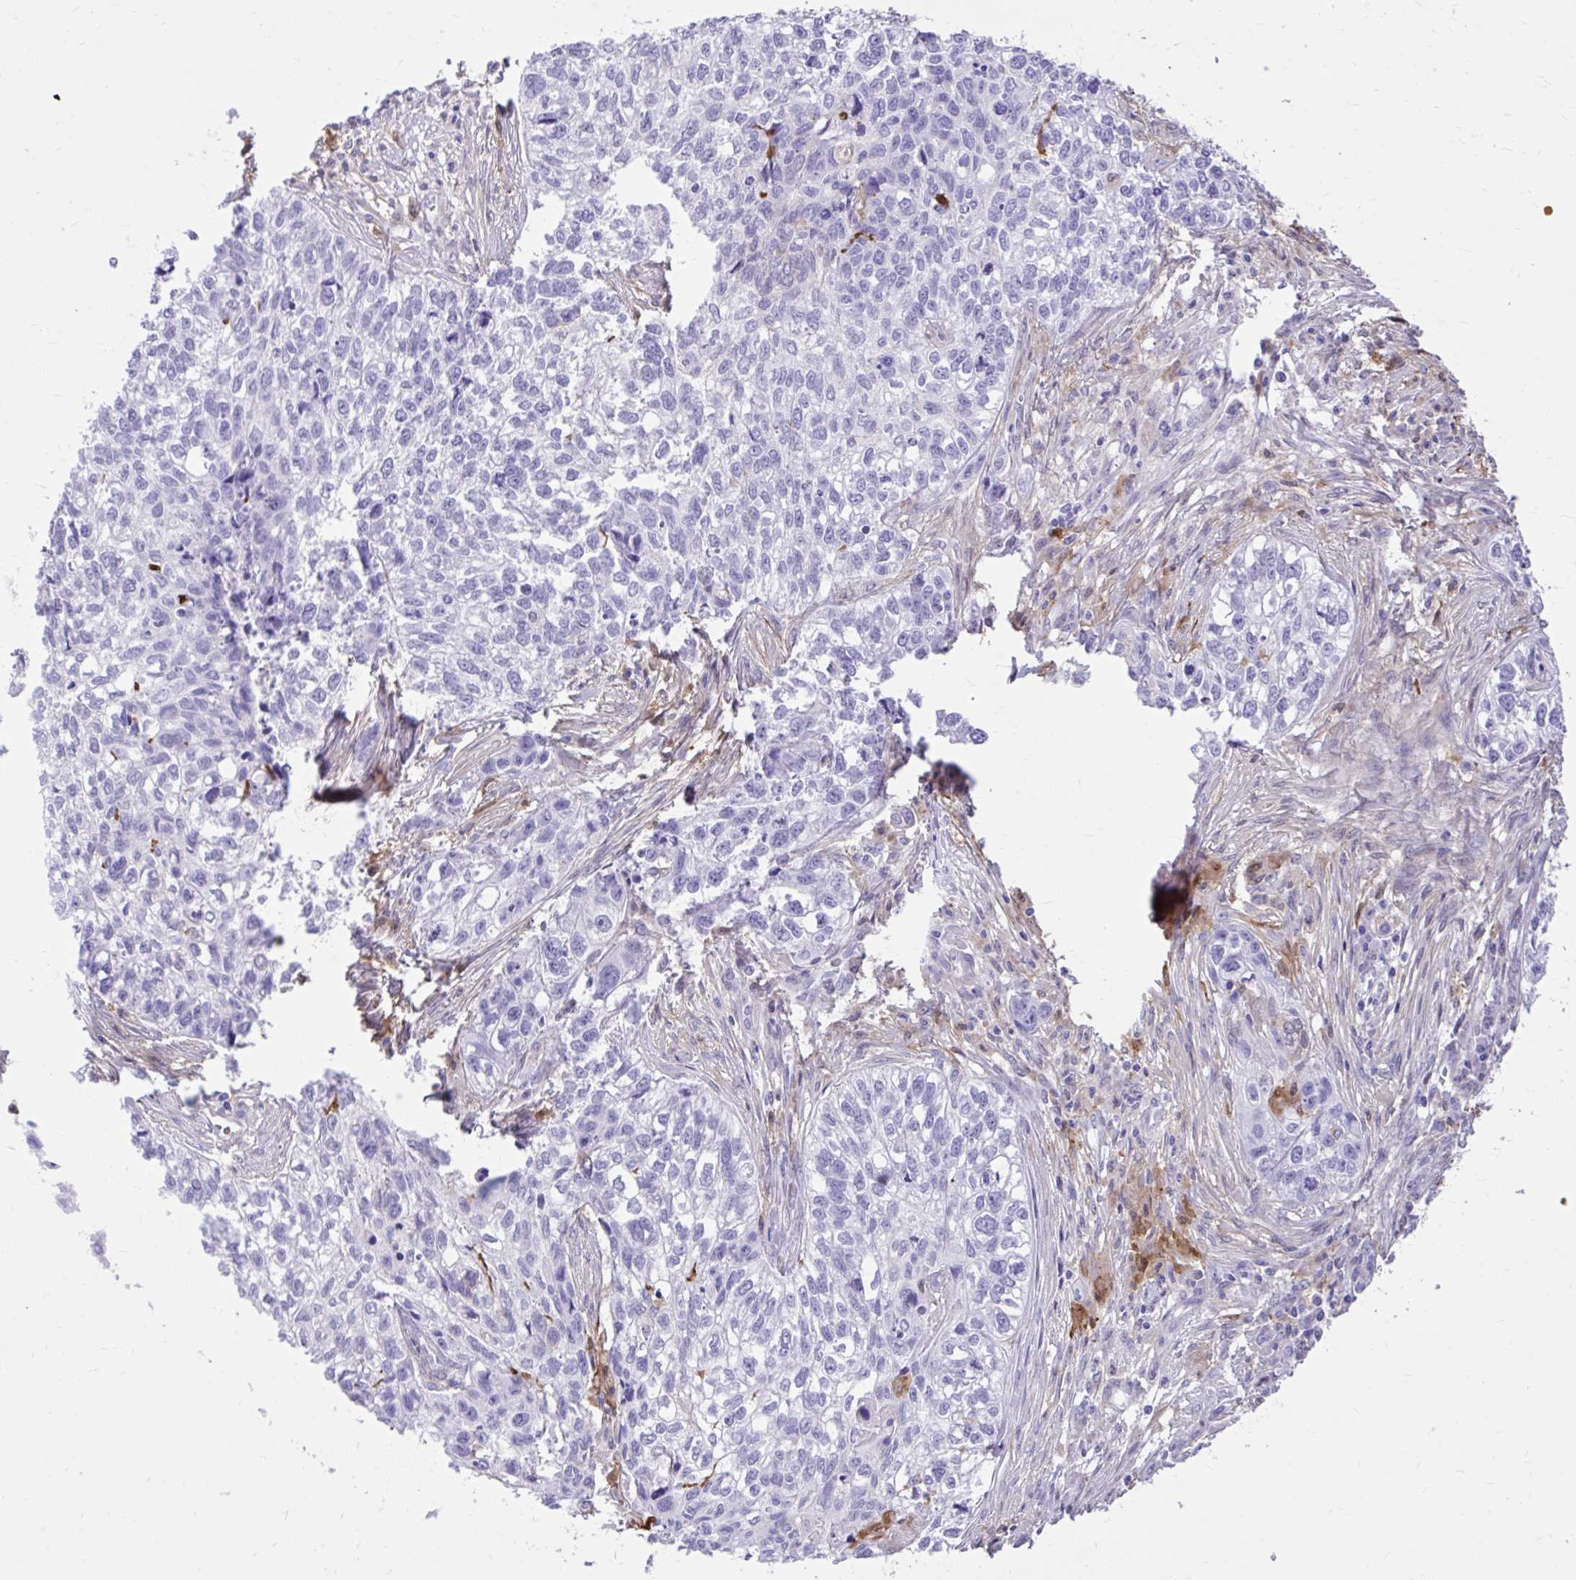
{"staining": {"intensity": "negative", "quantity": "none", "location": "none"}, "tissue": "lung cancer", "cell_type": "Tumor cells", "image_type": "cancer", "snomed": [{"axis": "morphology", "description": "Squamous cell carcinoma, NOS"}, {"axis": "topography", "description": "Lung"}], "caption": "This is an immunohistochemistry (IHC) histopathology image of lung squamous cell carcinoma. There is no expression in tumor cells.", "gene": "TLR7", "patient": {"sex": "male", "age": 74}}